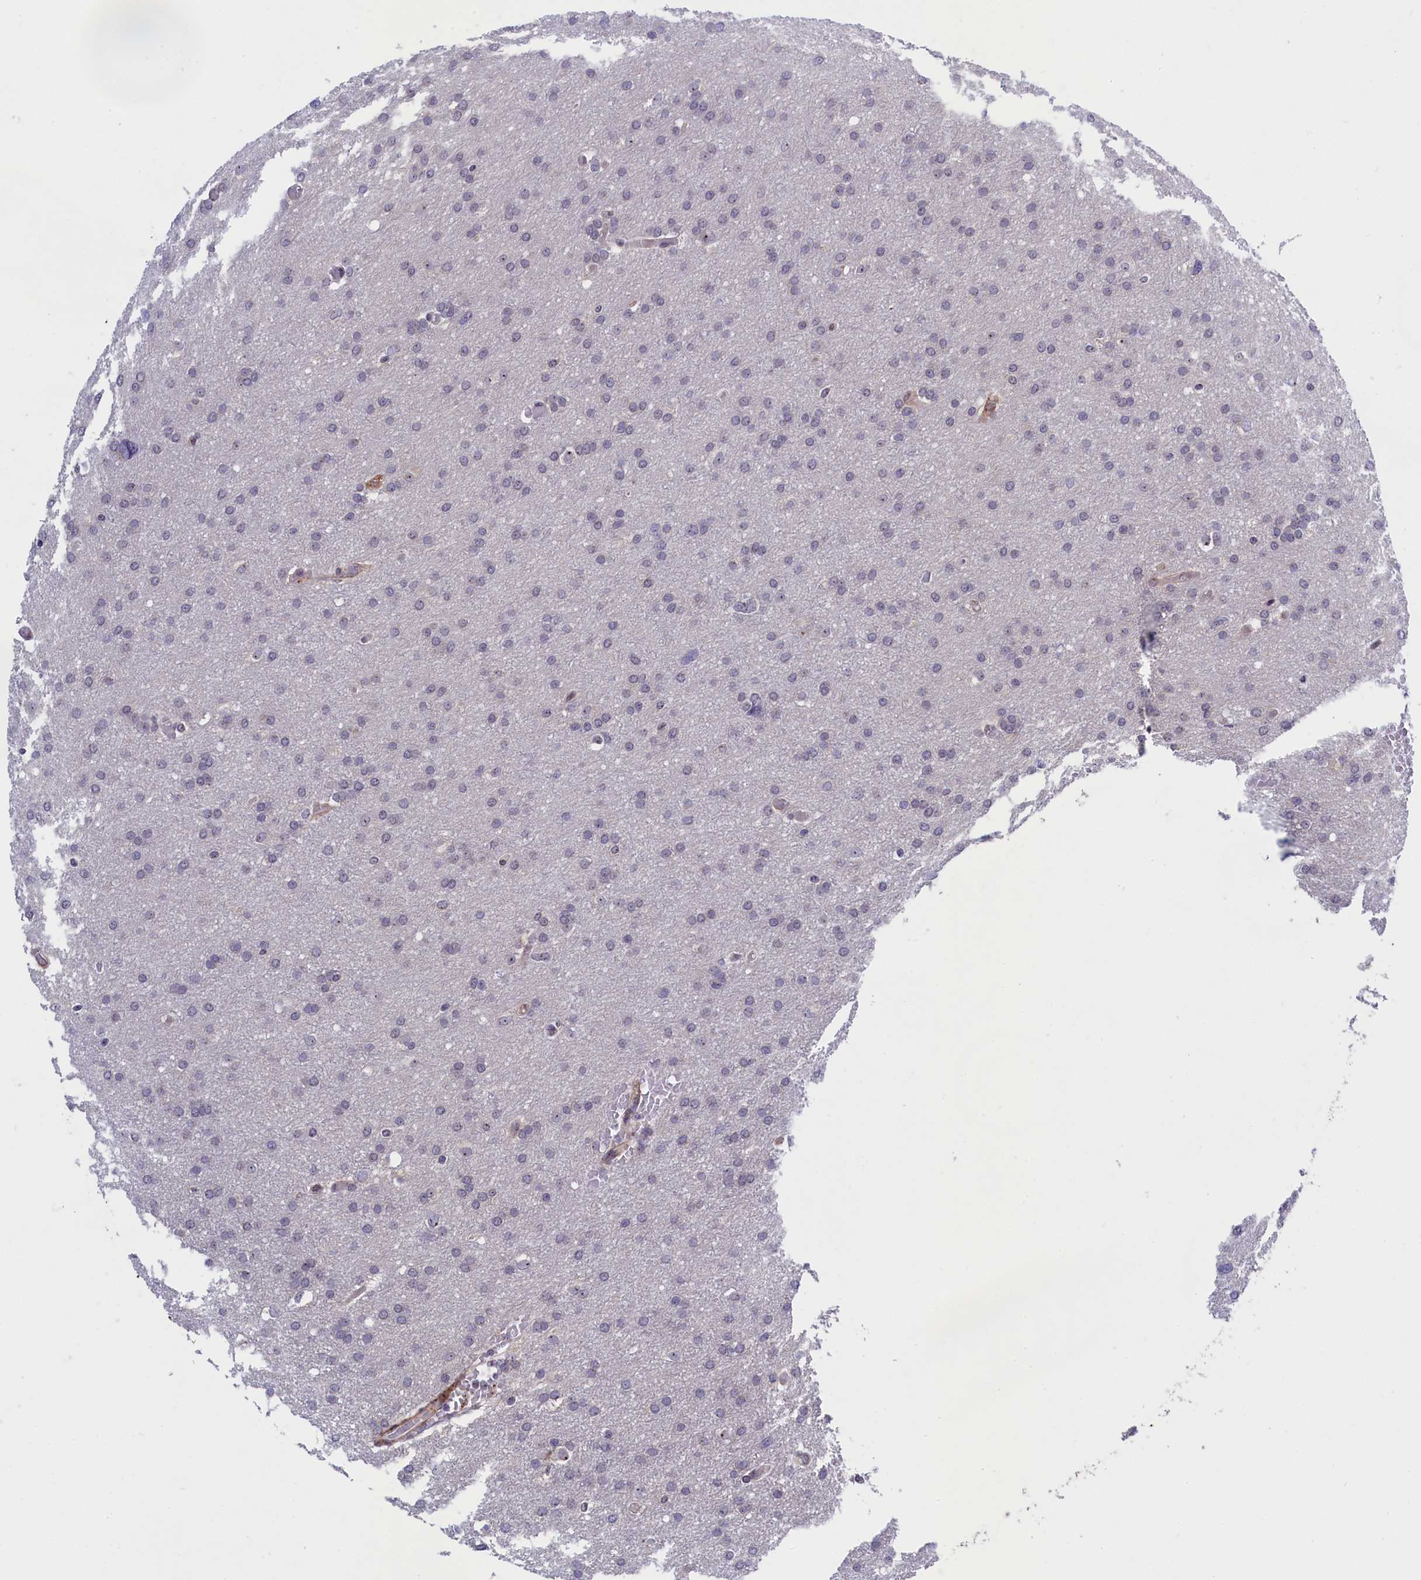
{"staining": {"intensity": "negative", "quantity": "none", "location": "none"}, "tissue": "glioma", "cell_type": "Tumor cells", "image_type": "cancer", "snomed": [{"axis": "morphology", "description": "Glioma, malignant, High grade"}, {"axis": "topography", "description": "Cerebral cortex"}], "caption": "The image shows no staining of tumor cells in glioma. (DAB (3,3'-diaminobenzidine) IHC with hematoxylin counter stain).", "gene": "PPAN", "patient": {"sex": "female", "age": 36}}